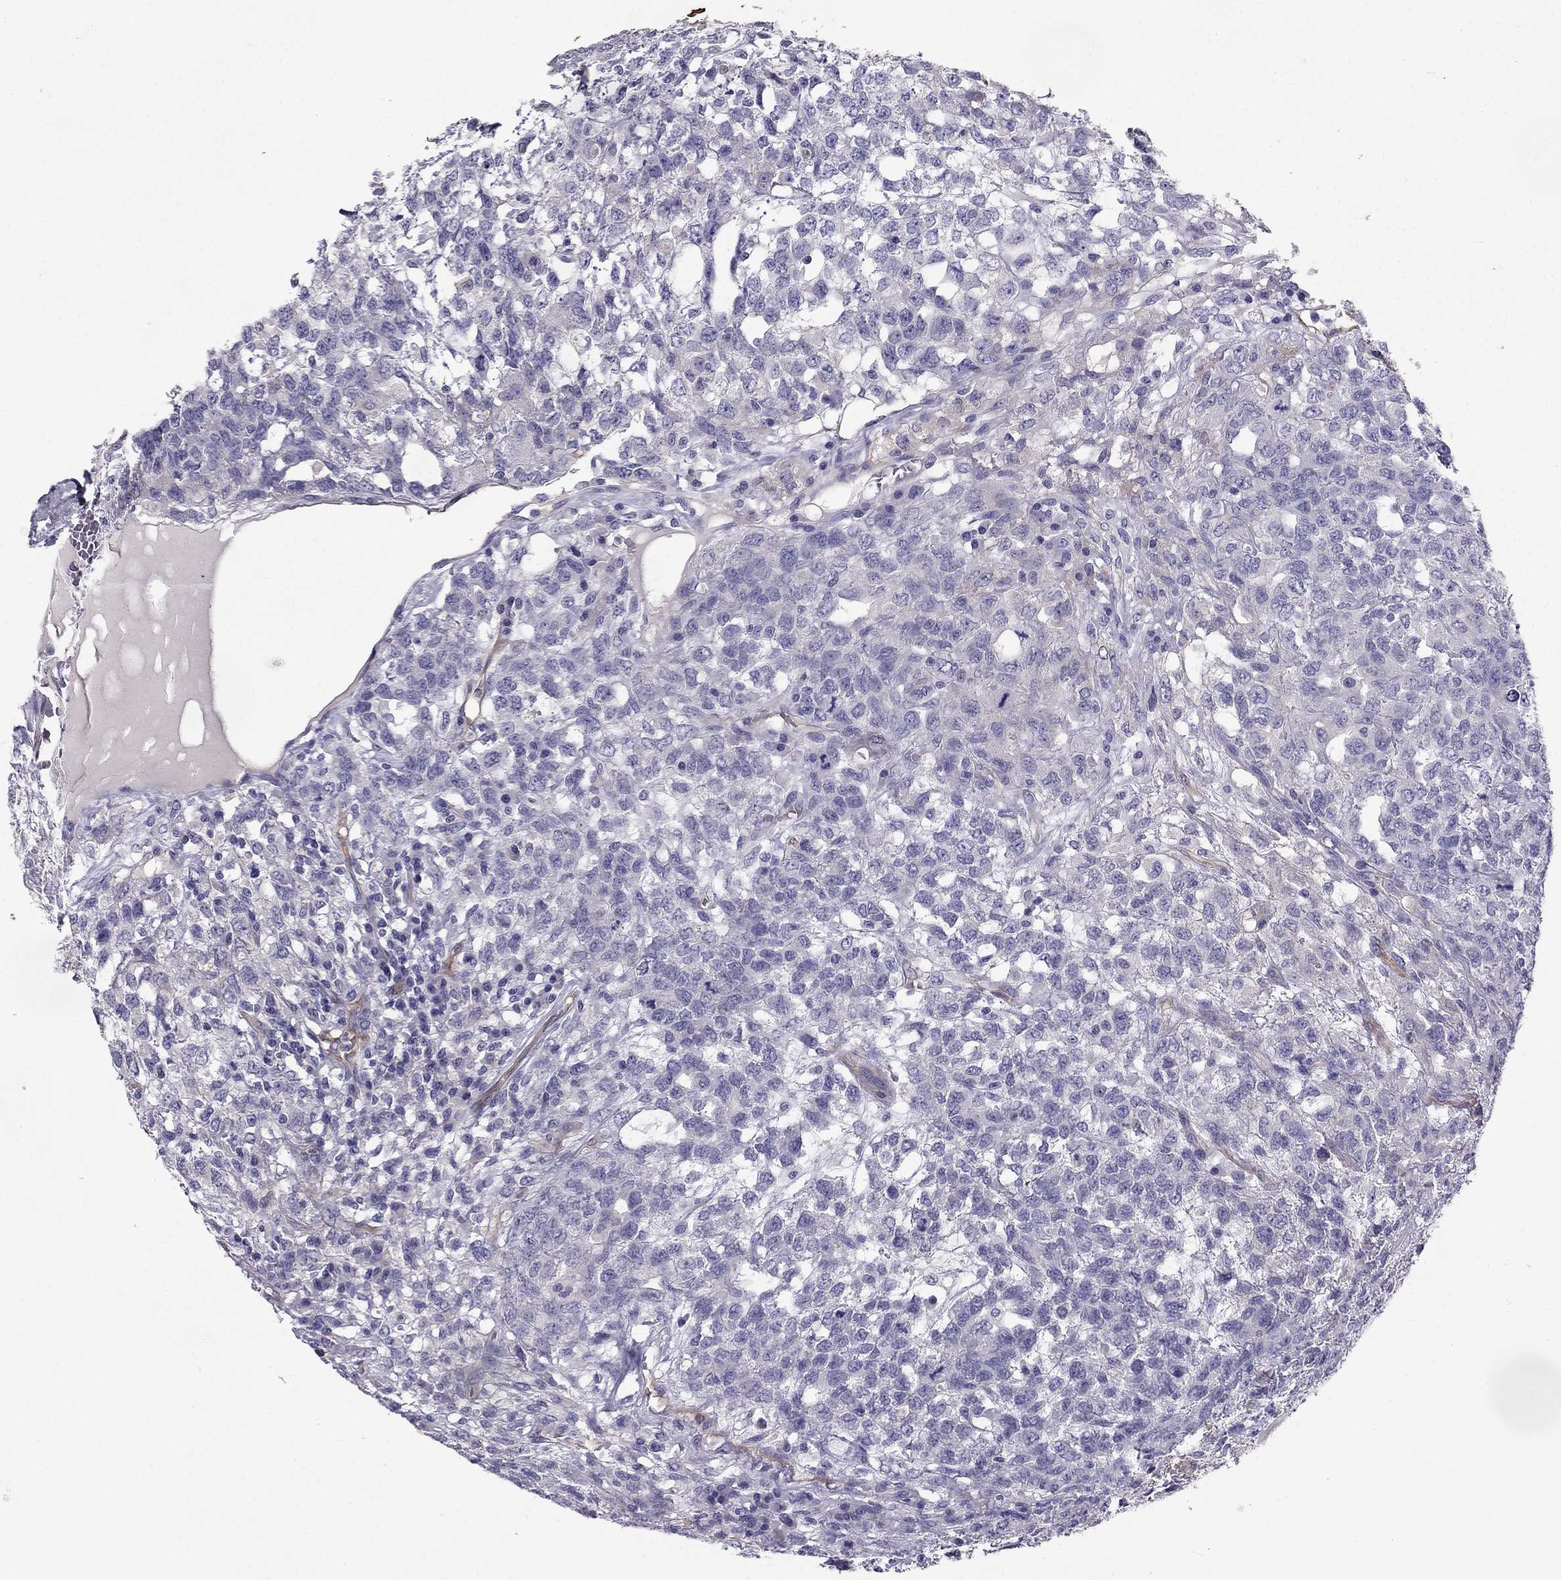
{"staining": {"intensity": "negative", "quantity": "none", "location": "none"}, "tissue": "testis cancer", "cell_type": "Tumor cells", "image_type": "cancer", "snomed": [{"axis": "morphology", "description": "Seminoma, NOS"}, {"axis": "topography", "description": "Testis"}], "caption": "This is an IHC micrograph of testis cancer. There is no positivity in tumor cells.", "gene": "SYT5", "patient": {"sex": "male", "age": 52}}